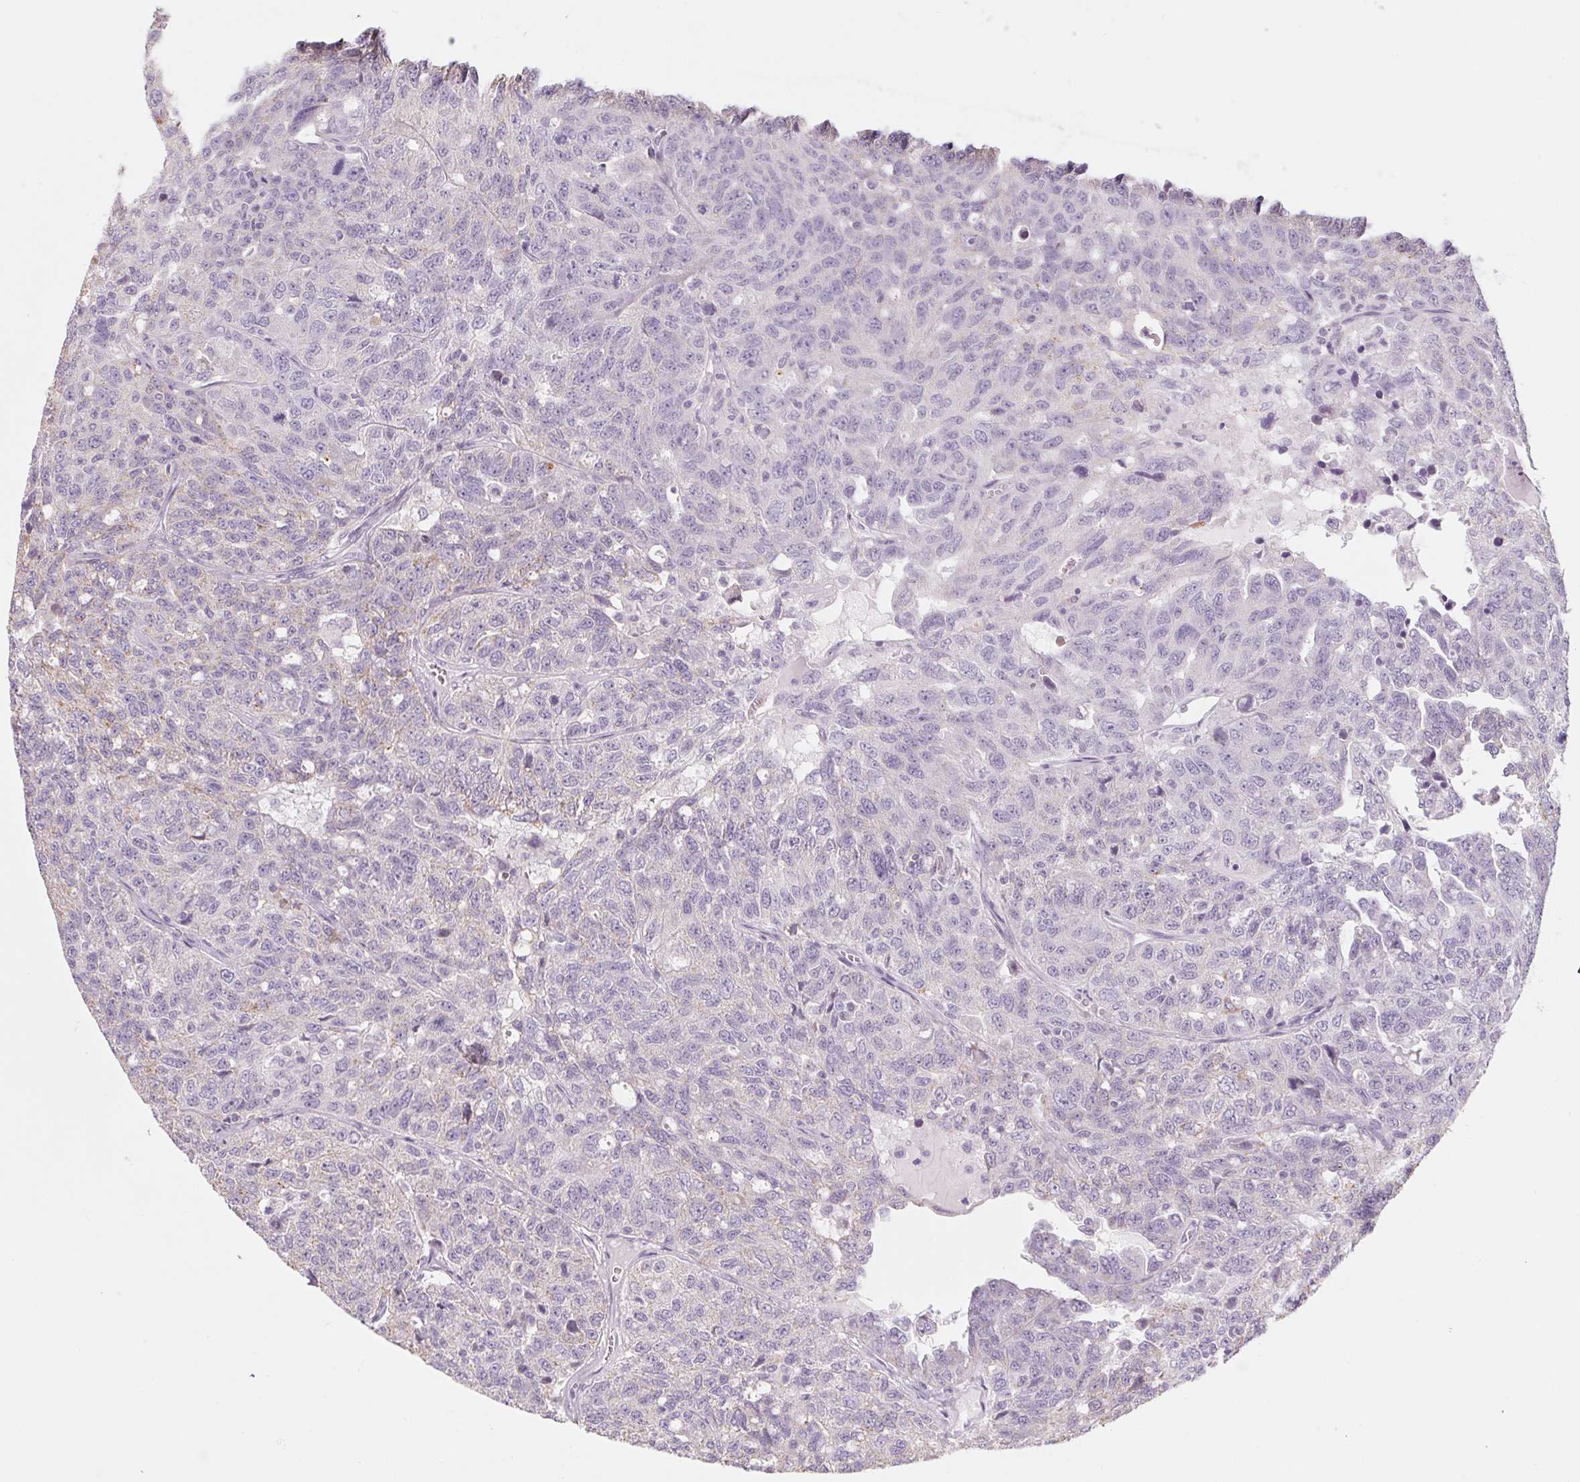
{"staining": {"intensity": "negative", "quantity": "none", "location": "none"}, "tissue": "ovarian cancer", "cell_type": "Tumor cells", "image_type": "cancer", "snomed": [{"axis": "morphology", "description": "Cystadenocarcinoma, serous, NOS"}, {"axis": "topography", "description": "Ovary"}], "caption": "A high-resolution image shows immunohistochemistry staining of serous cystadenocarcinoma (ovarian), which reveals no significant expression in tumor cells.", "gene": "POU1F1", "patient": {"sex": "female", "age": 71}}